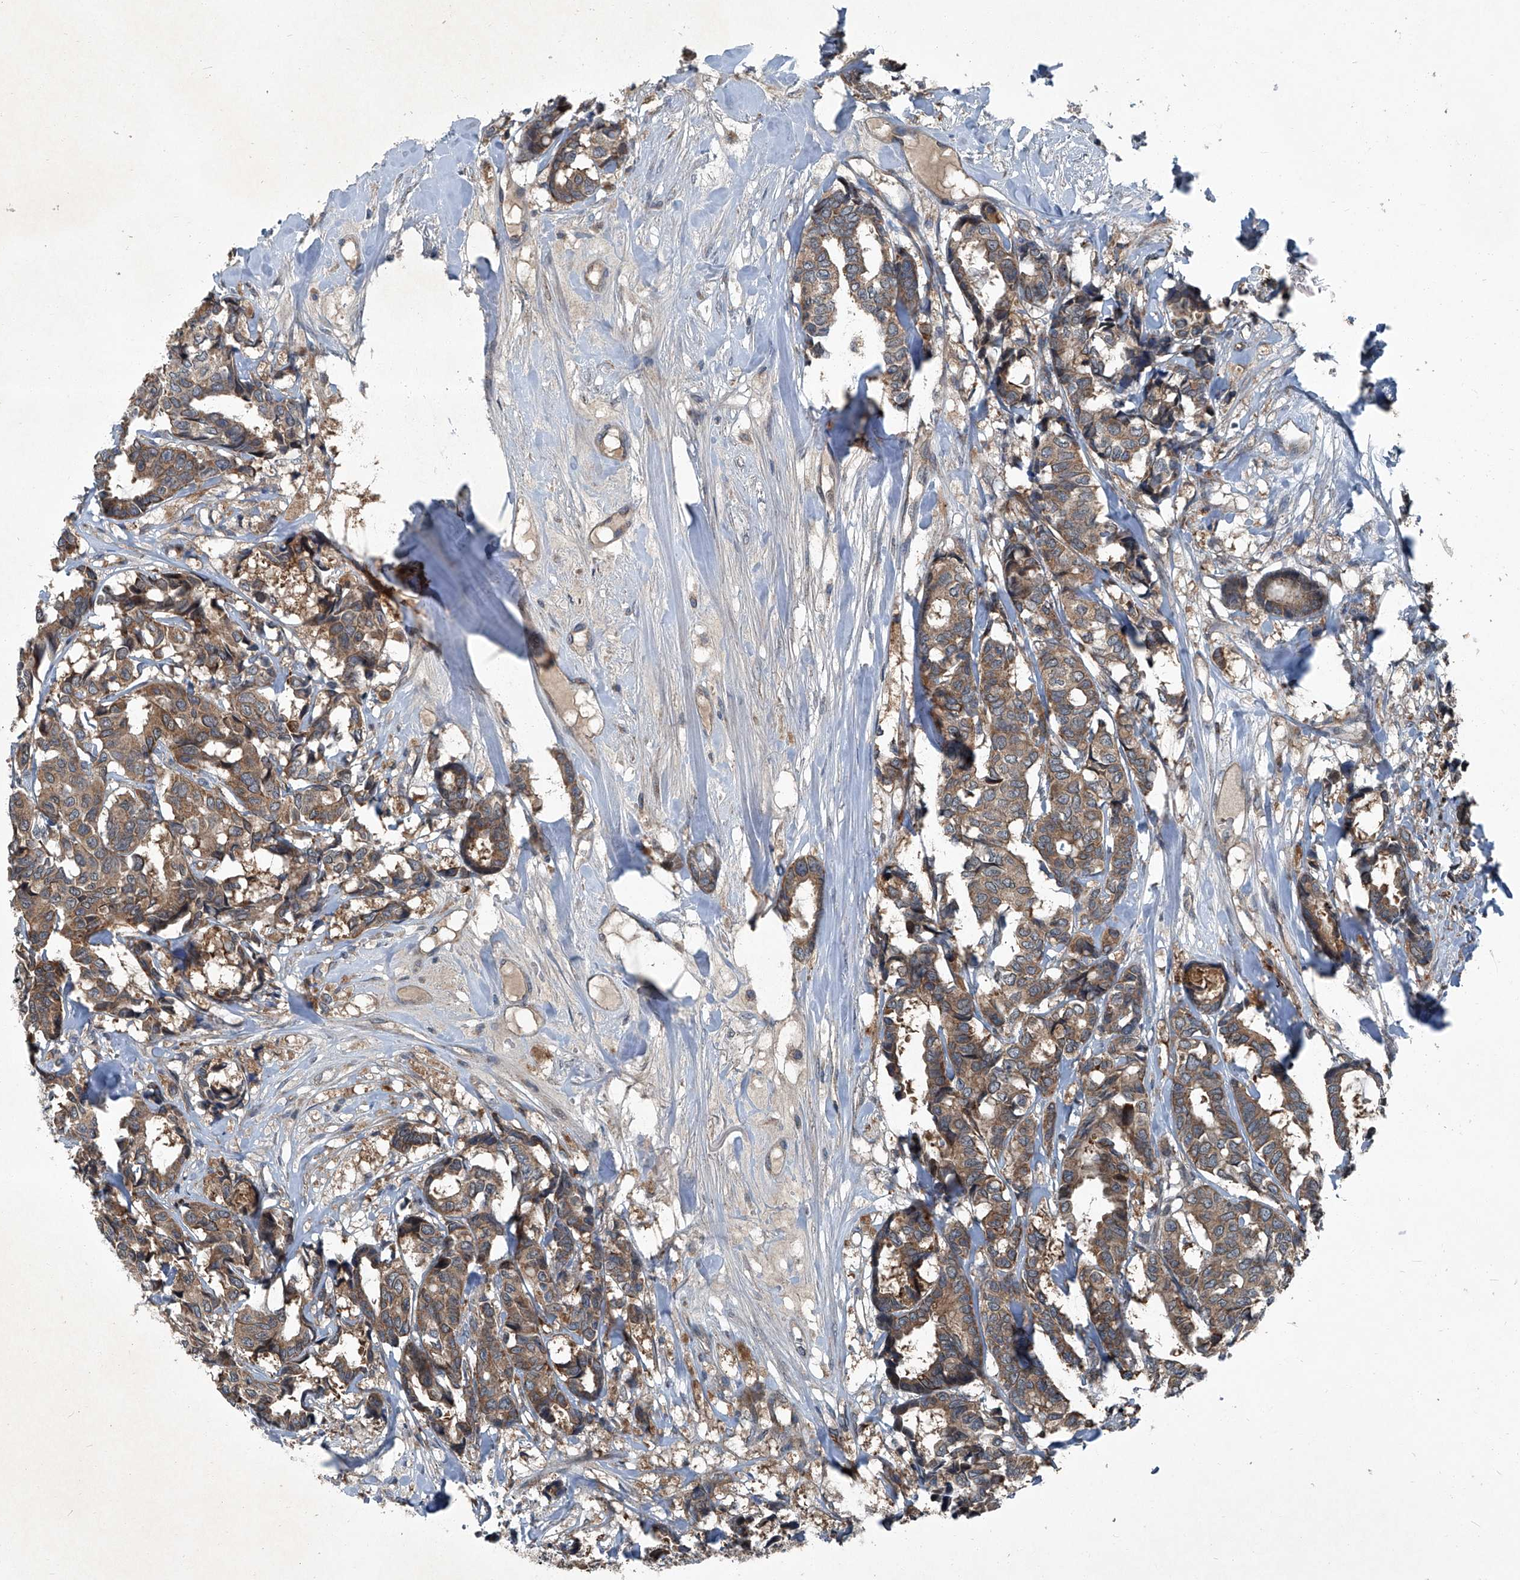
{"staining": {"intensity": "moderate", "quantity": ">75%", "location": "cytoplasmic/membranous"}, "tissue": "breast cancer", "cell_type": "Tumor cells", "image_type": "cancer", "snomed": [{"axis": "morphology", "description": "Duct carcinoma"}, {"axis": "topography", "description": "Breast"}], "caption": "Brown immunohistochemical staining in breast cancer (invasive ductal carcinoma) demonstrates moderate cytoplasmic/membranous staining in approximately >75% of tumor cells. Nuclei are stained in blue.", "gene": "SENP2", "patient": {"sex": "female", "age": 87}}